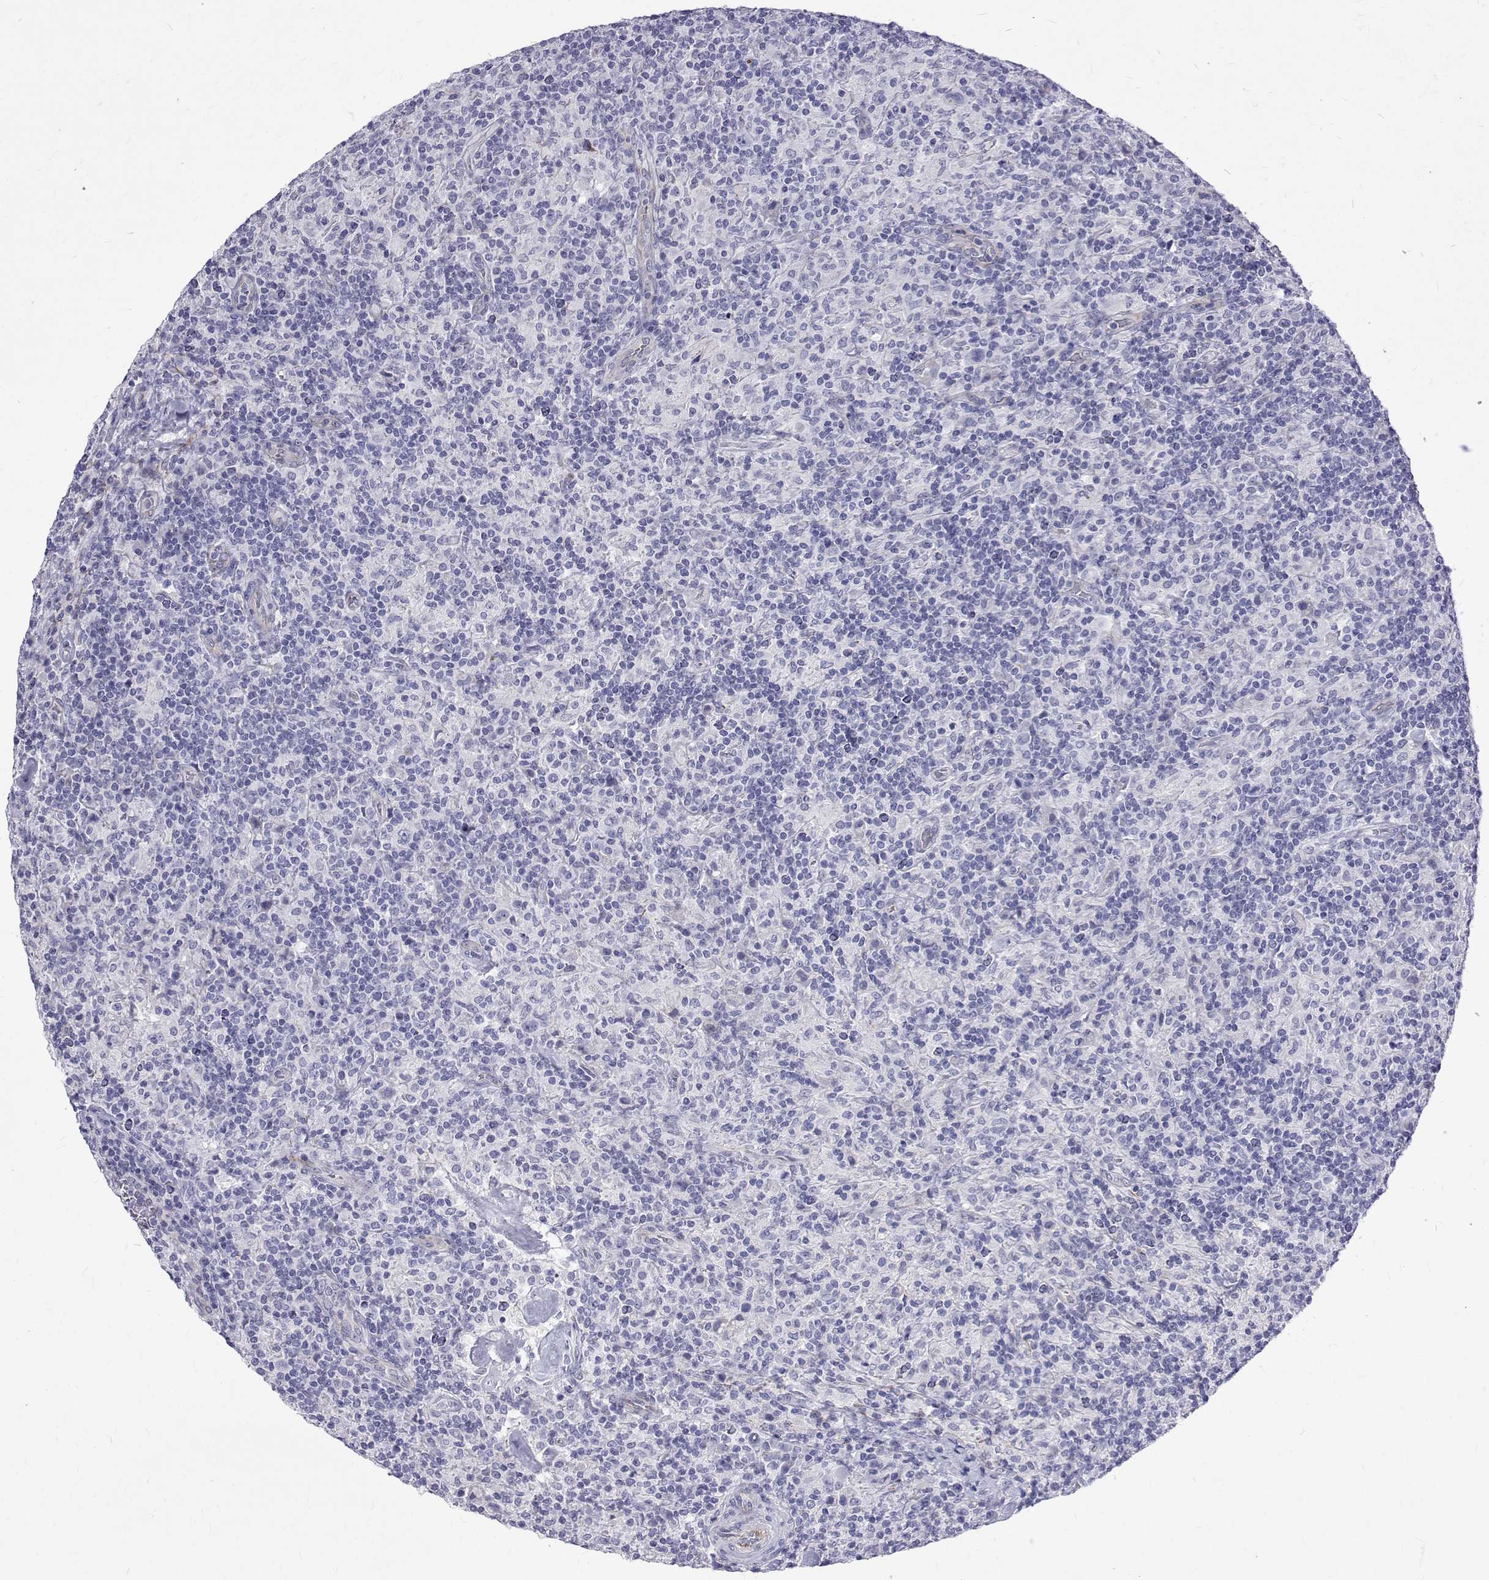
{"staining": {"intensity": "negative", "quantity": "none", "location": "none"}, "tissue": "lymphoma", "cell_type": "Tumor cells", "image_type": "cancer", "snomed": [{"axis": "morphology", "description": "Hodgkin's disease, NOS"}, {"axis": "topography", "description": "Lymph node"}], "caption": "High magnification brightfield microscopy of Hodgkin's disease stained with DAB (3,3'-diaminobenzidine) (brown) and counterstained with hematoxylin (blue): tumor cells show no significant staining.", "gene": "OPRPN", "patient": {"sex": "male", "age": 70}}